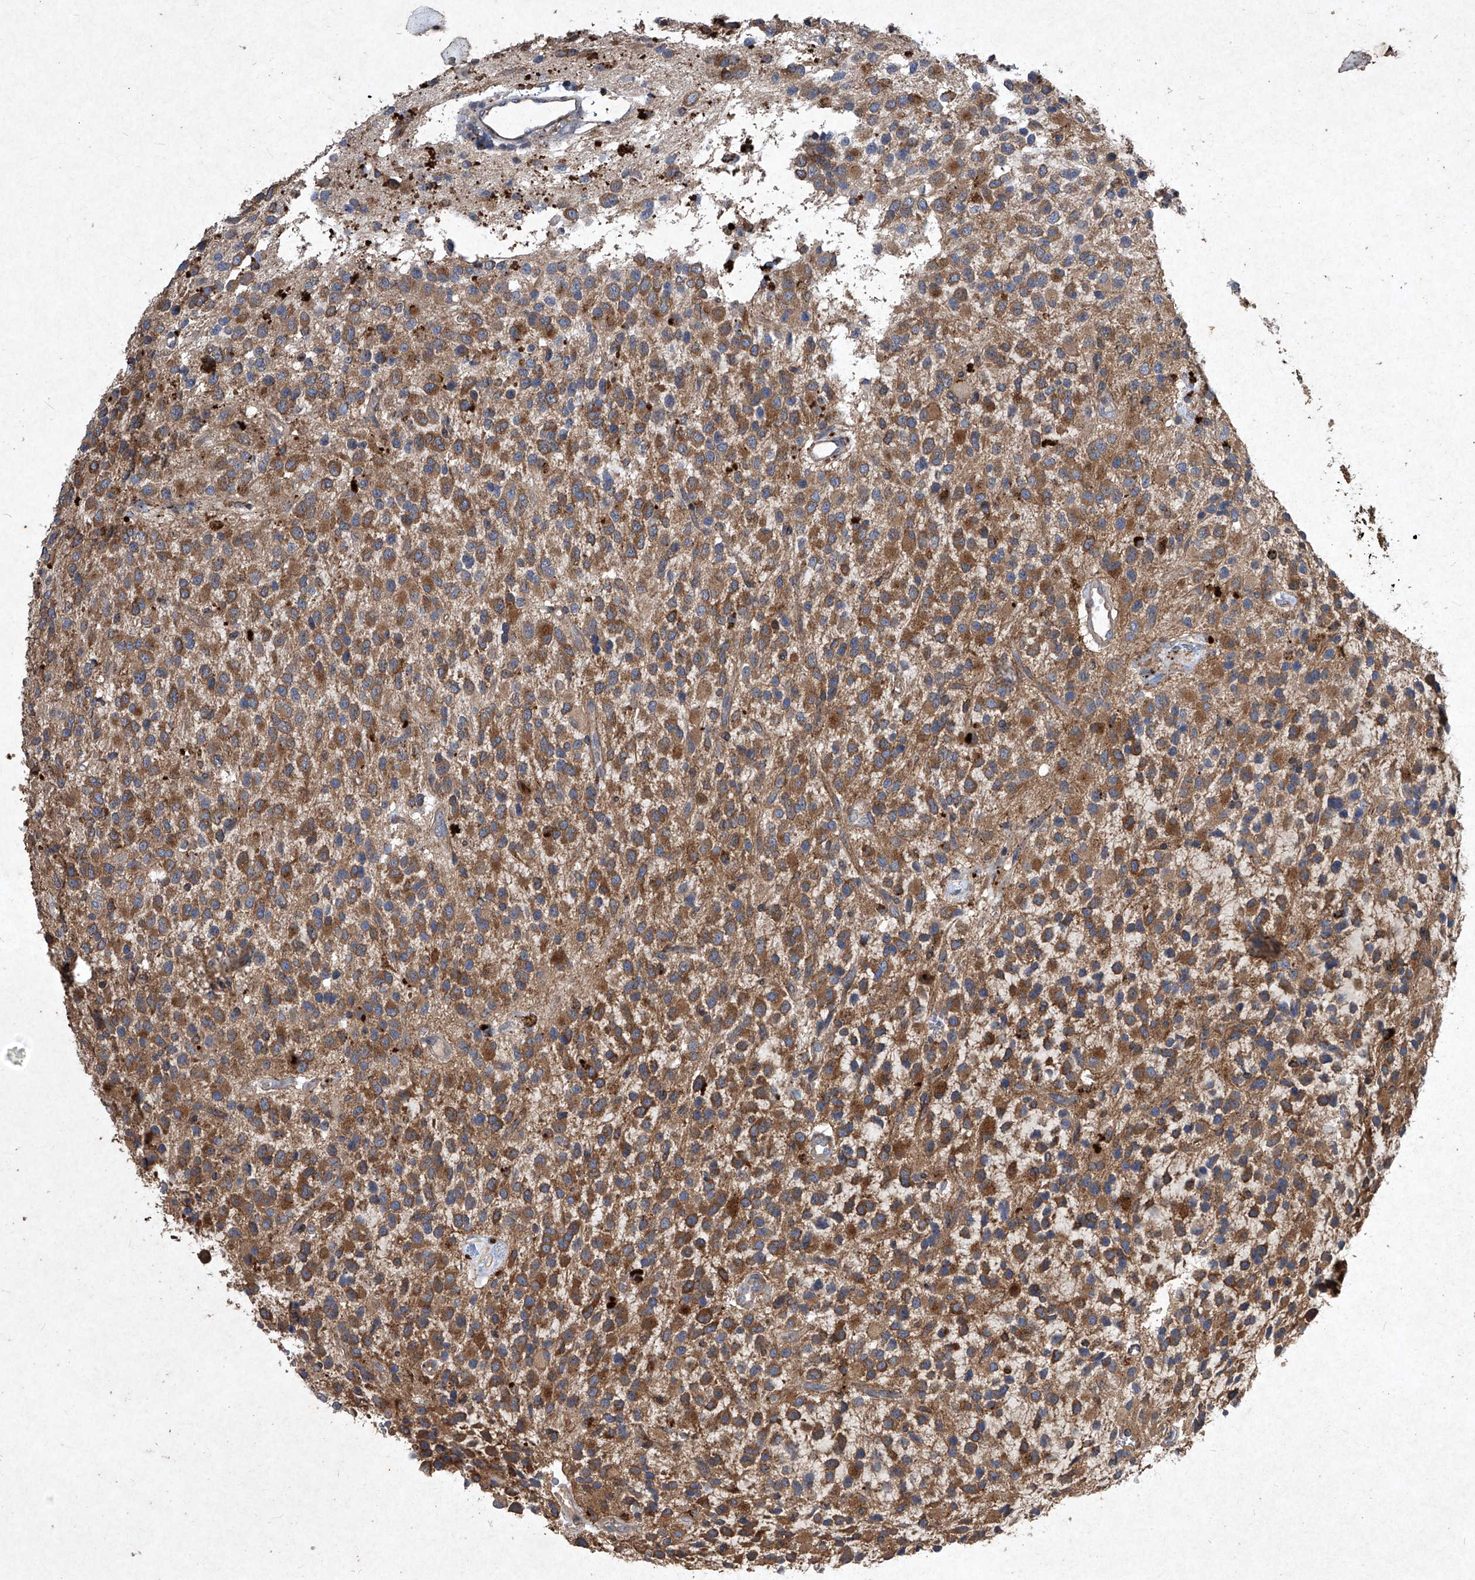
{"staining": {"intensity": "moderate", "quantity": "25%-75%", "location": "cytoplasmic/membranous"}, "tissue": "glioma", "cell_type": "Tumor cells", "image_type": "cancer", "snomed": [{"axis": "morphology", "description": "Glioma, malignant, High grade"}, {"axis": "topography", "description": "Brain"}], "caption": "Immunohistochemical staining of glioma exhibits medium levels of moderate cytoplasmic/membranous staining in about 25%-75% of tumor cells.", "gene": "MED16", "patient": {"sex": "male", "age": 34}}